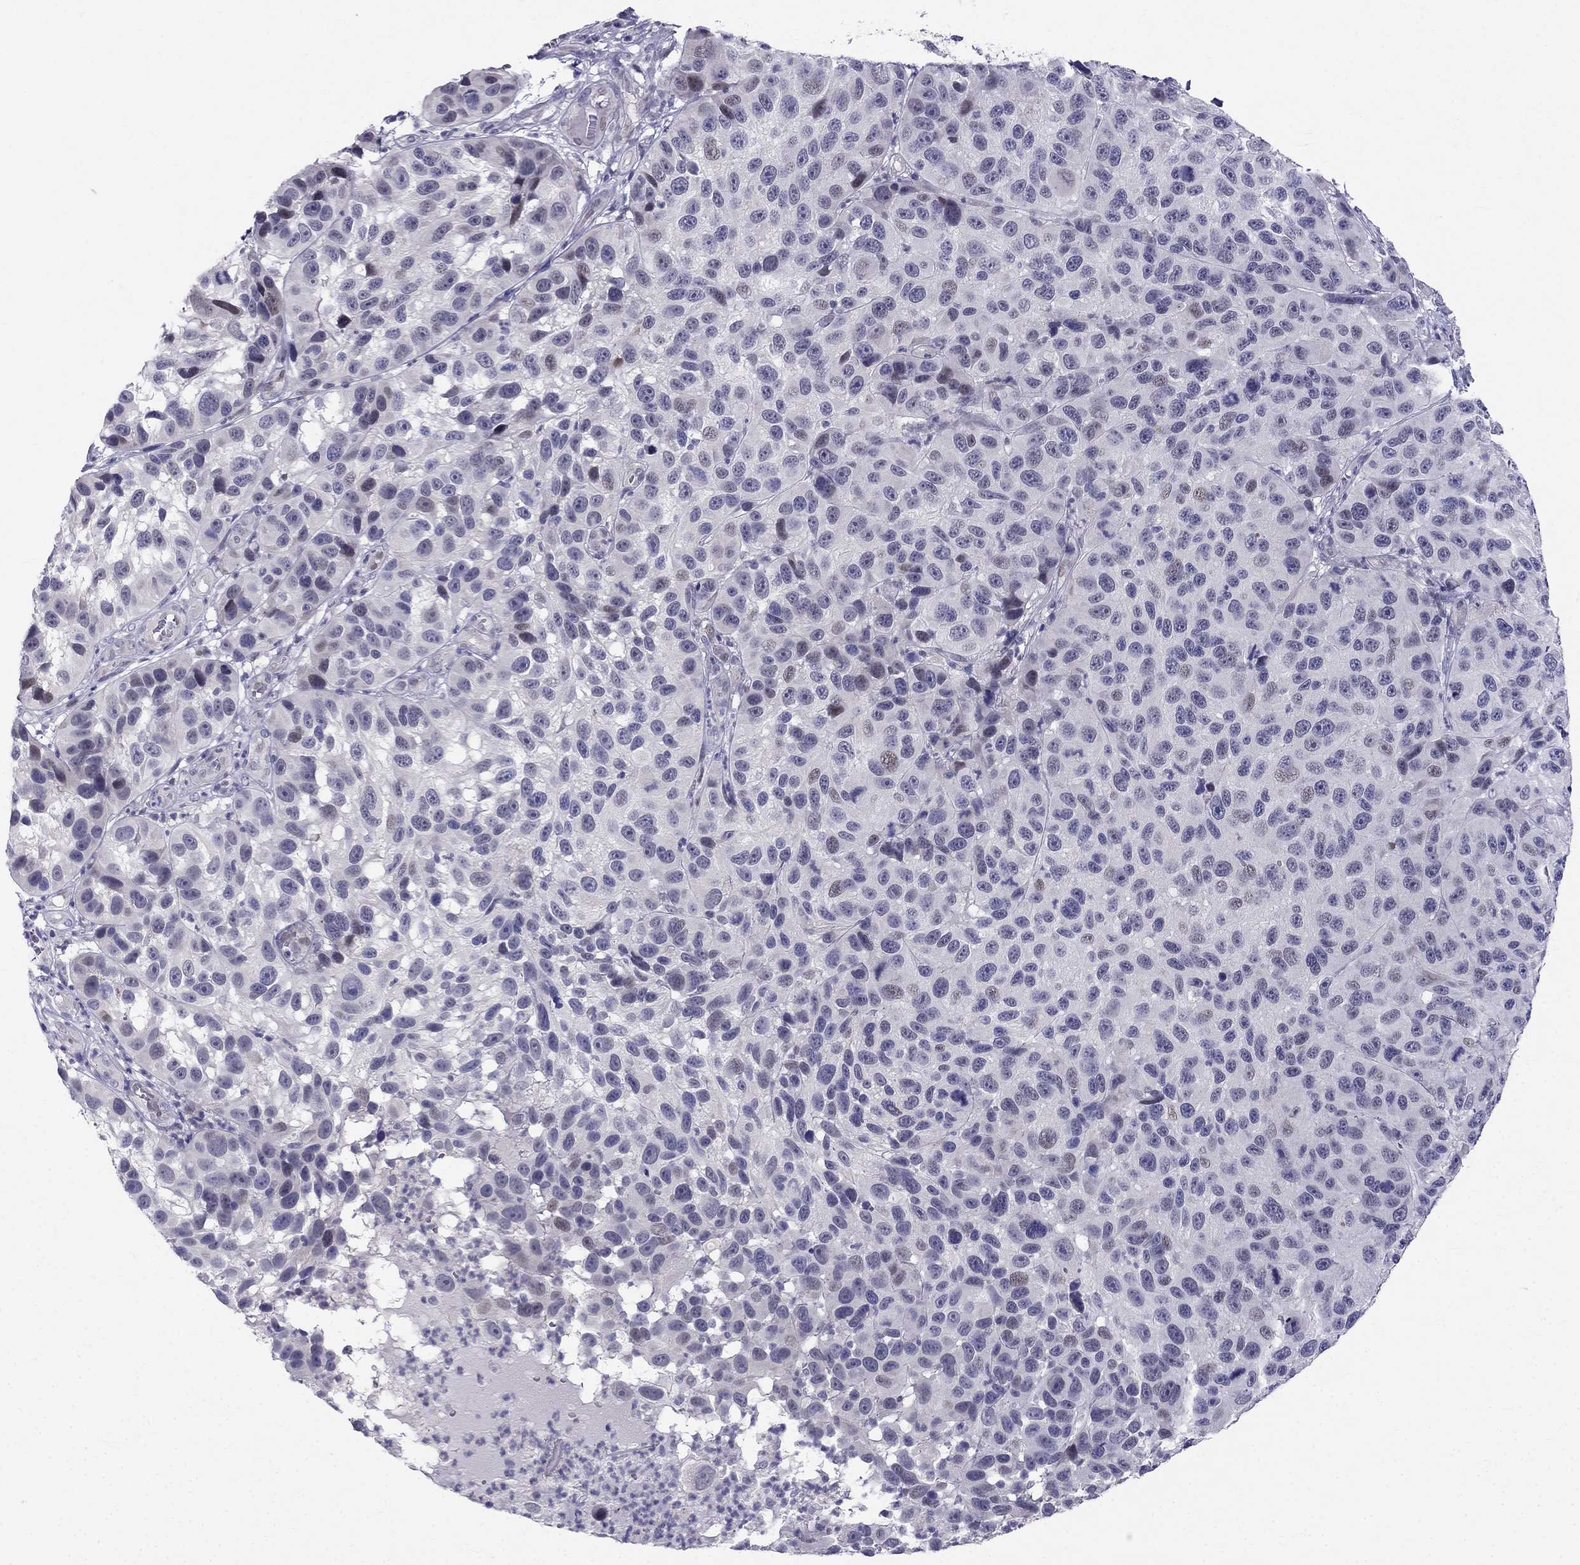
{"staining": {"intensity": "negative", "quantity": "none", "location": "none"}, "tissue": "melanoma", "cell_type": "Tumor cells", "image_type": "cancer", "snomed": [{"axis": "morphology", "description": "Malignant melanoma, NOS"}, {"axis": "topography", "description": "Skin"}], "caption": "This micrograph is of malignant melanoma stained with immunohistochemistry to label a protein in brown with the nuclei are counter-stained blue. There is no expression in tumor cells.", "gene": "BAG5", "patient": {"sex": "male", "age": 53}}